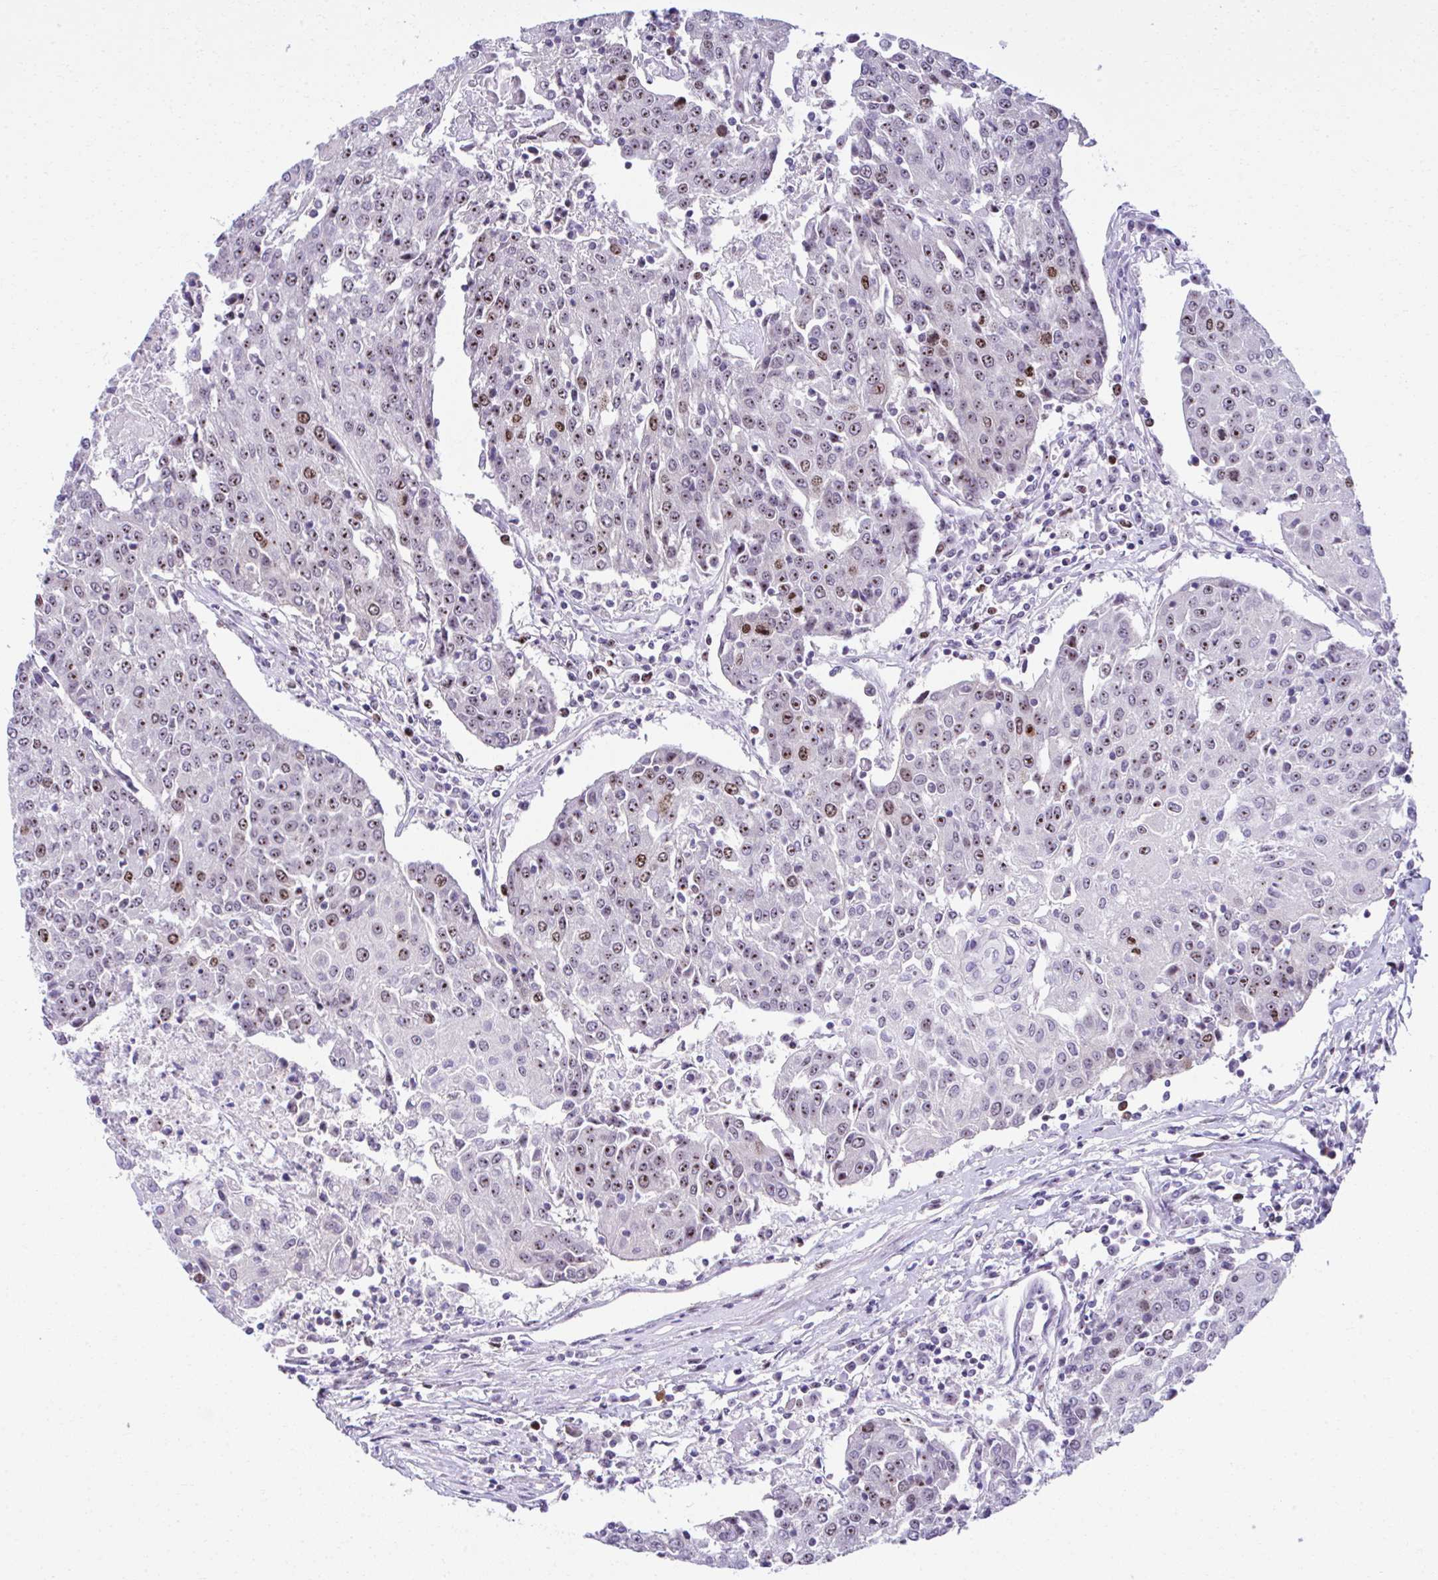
{"staining": {"intensity": "moderate", "quantity": "25%-75%", "location": "nuclear"}, "tissue": "urothelial cancer", "cell_type": "Tumor cells", "image_type": "cancer", "snomed": [{"axis": "morphology", "description": "Urothelial carcinoma, High grade"}, {"axis": "topography", "description": "Urinary bladder"}], "caption": "This micrograph displays immunohistochemistry staining of human urothelial cancer, with medium moderate nuclear staining in about 25%-75% of tumor cells.", "gene": "CEP72", "patient": {"sex": "female", "age": 85}}